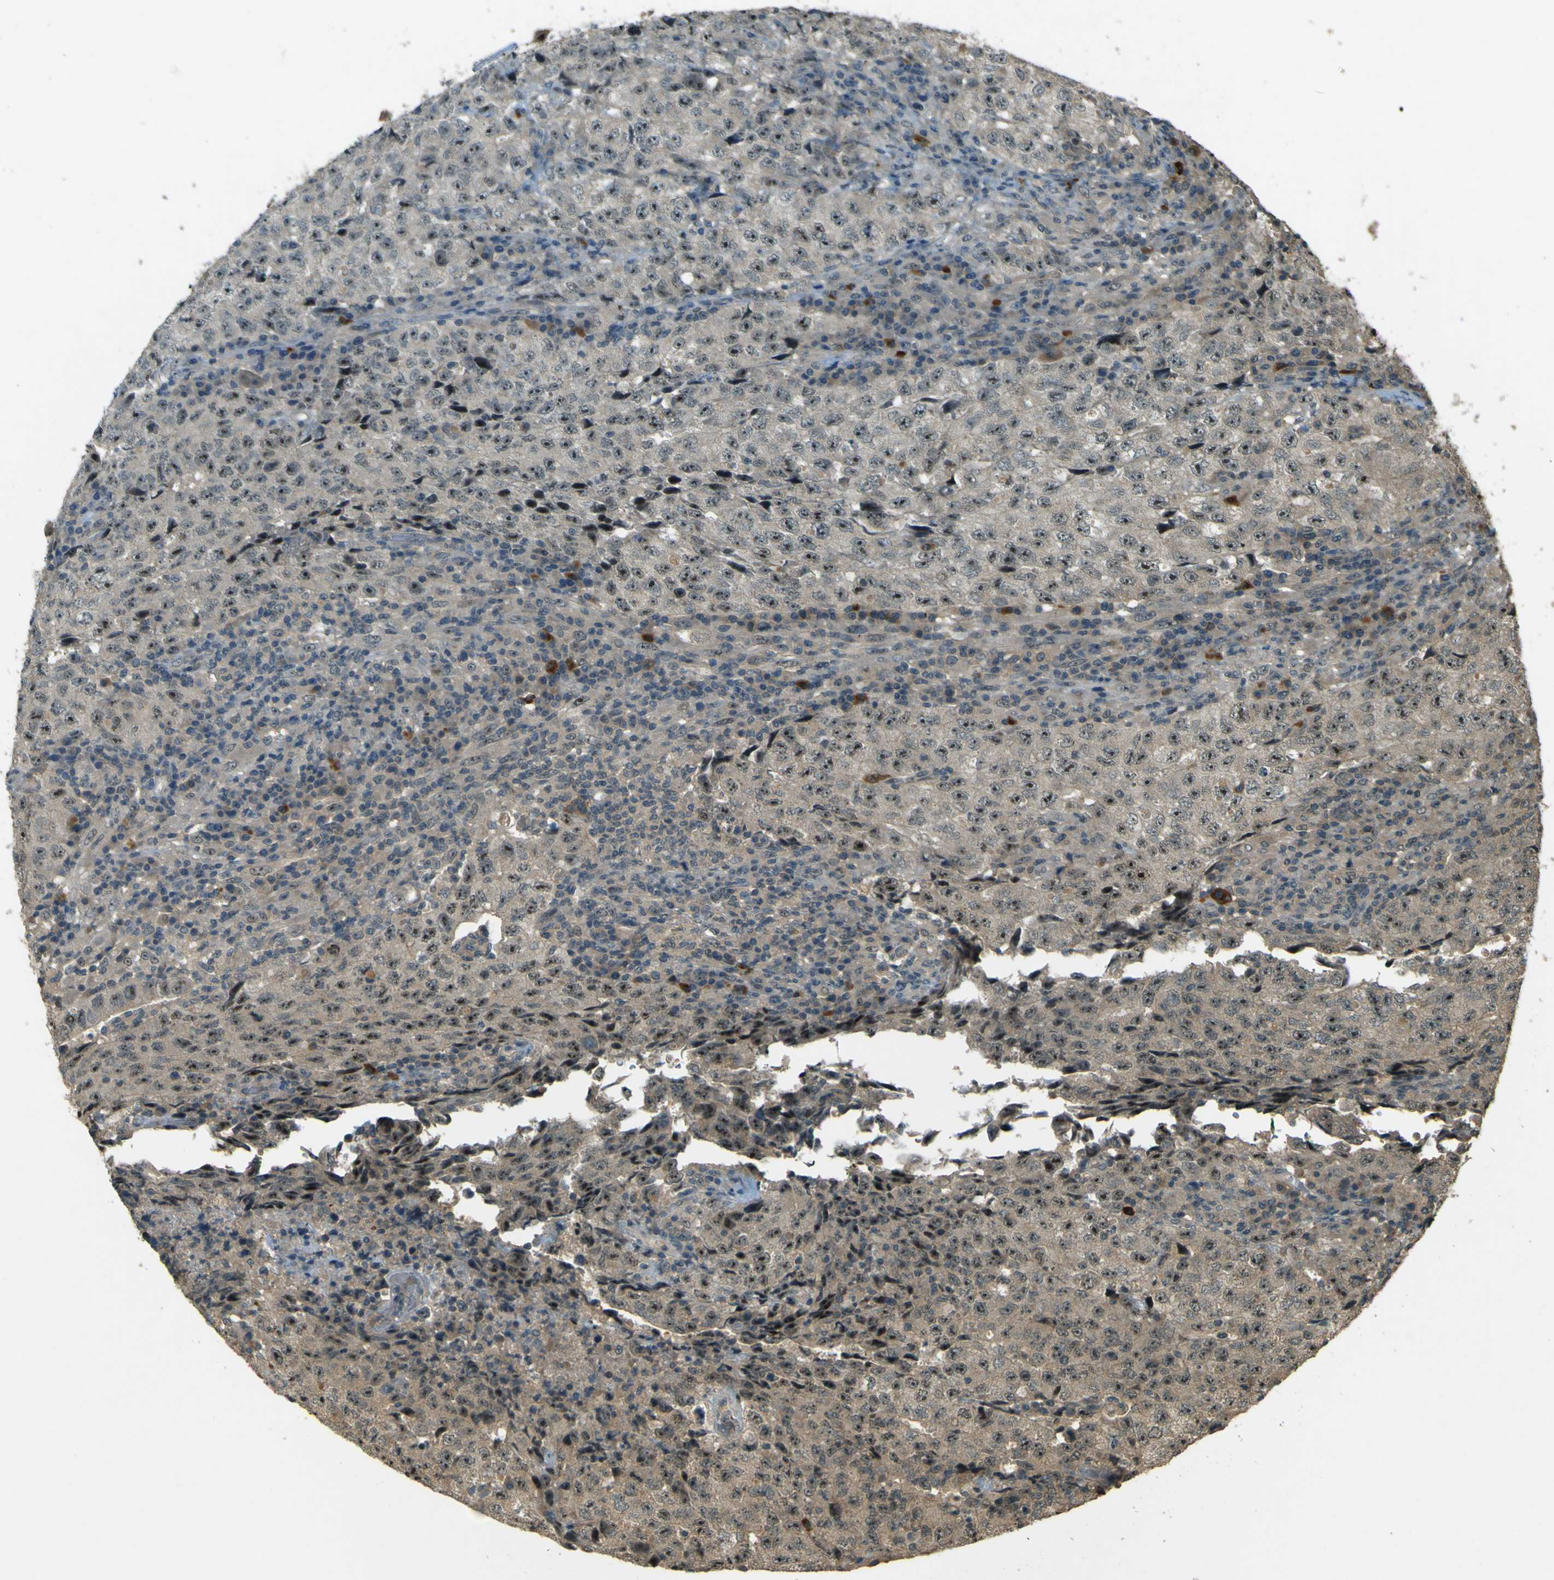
{"staining": {"intensity": "weak", "quantity": "25%-75%", "location": "cytoplasmic/membranous"}, "tissue": "testis cancer", "cell_type": "Tumor cells", "image_type": "cancer", "snomed": [{"axis": "morphology", "description": "Necrosis, NOS"}, {"axis": "morphology", "description": "Carcinoma, Embryonal, NOS"}, {"axis": "topography", "description": "Testis"}], "caption": "Approximately 25%-75% of tumor cells in human testis cancer (embryonal carcinoma) reveal weak cytoplasmic/membranous protein positivity as visualized by brown immunohistochemical staining.", "gene": "MPDZ", "patient": {"sex": "male", "age": 19}}